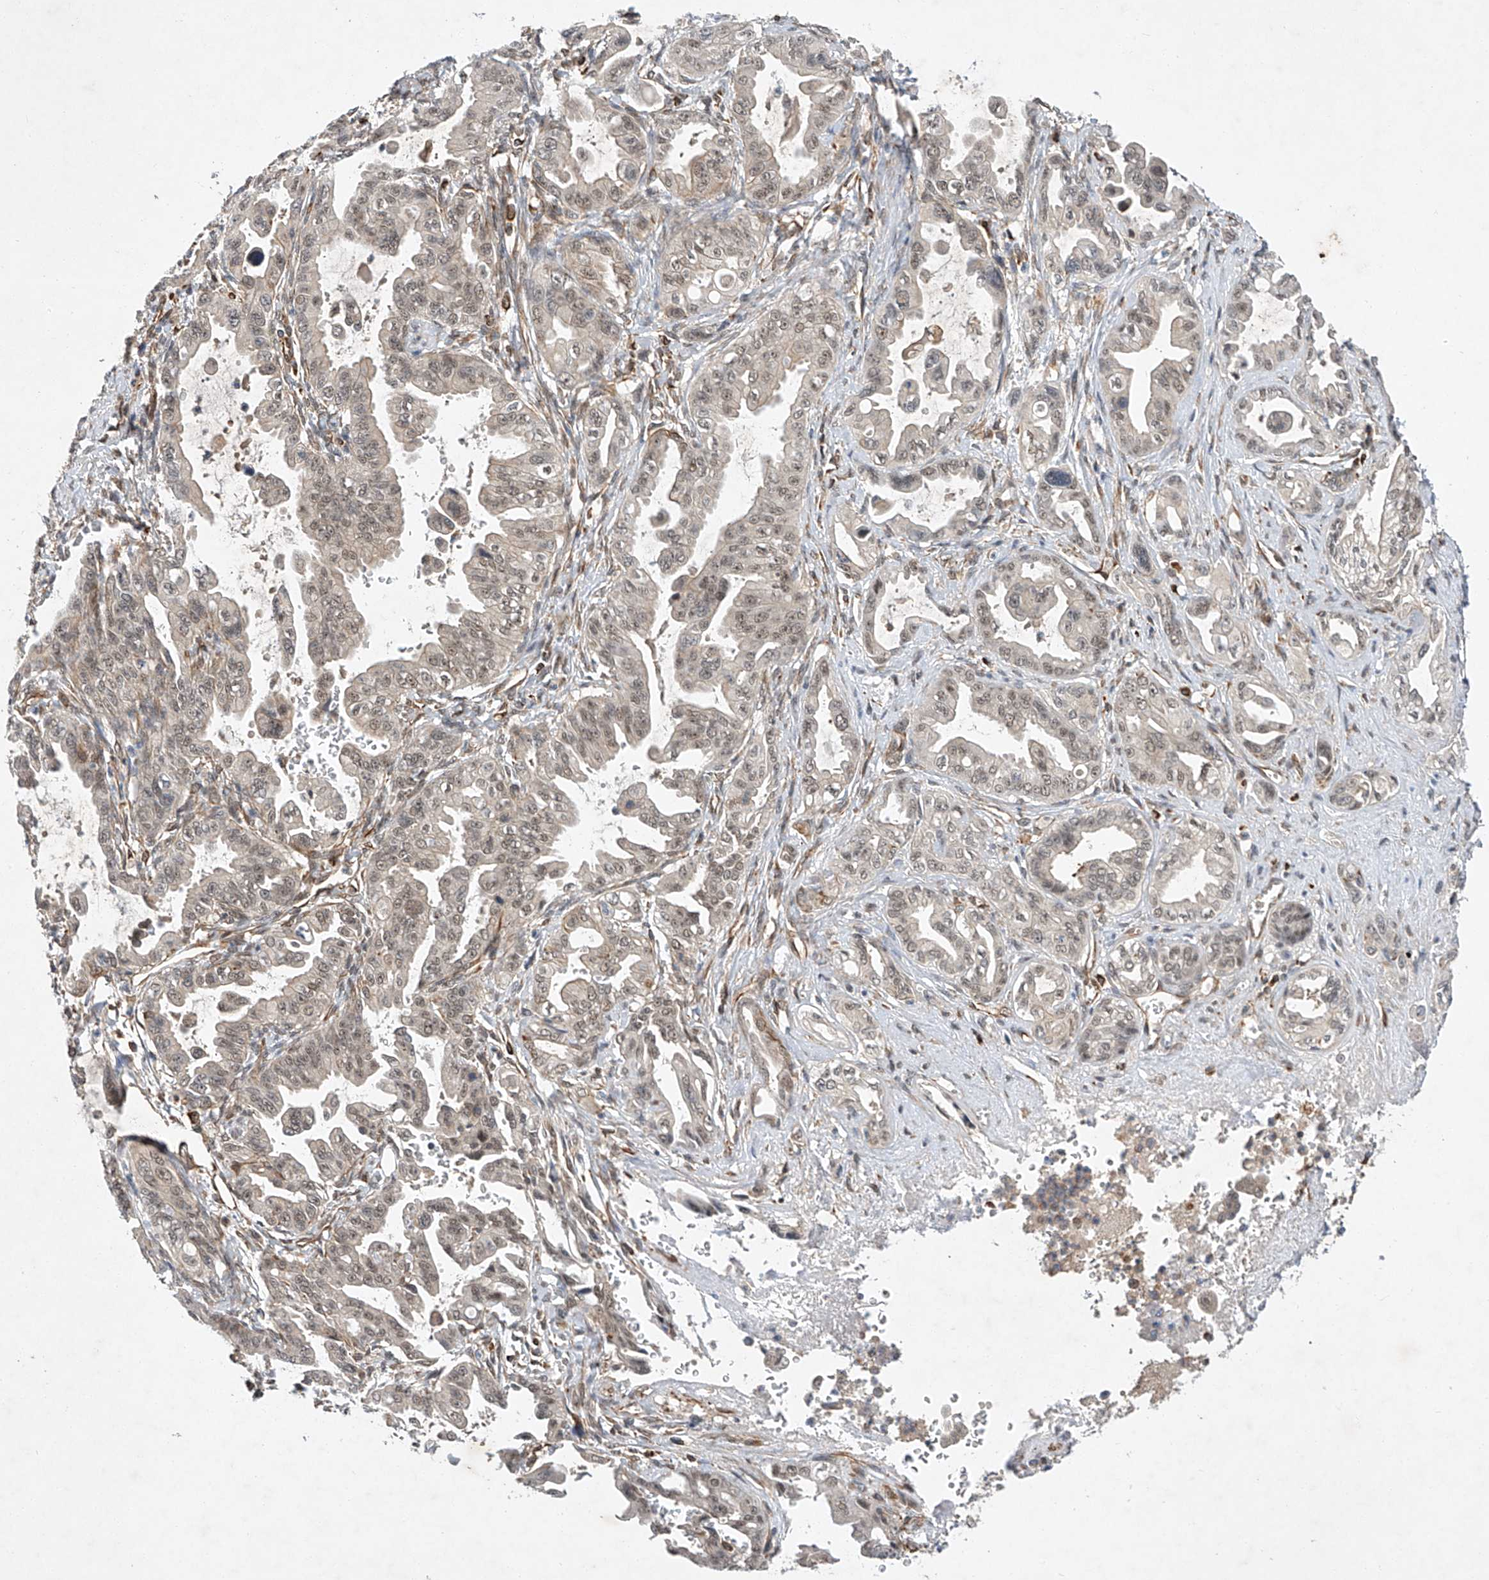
{"staining": {"intensity": "weak", "quantity": ">75%", "location": "cytoplasmic/membranous,nuclear"}, "tissue": "pancreatic cancer", "cell_type": "Tumor cells", "image_type": "cancer", "snomed": [{"axis": "morphology", "description": "Adenocarcinoma, NOS"}, {"axis": "topography", "description": "Pancreas"}], "caption": "Adenocarcinoma (pancreatic) stained with DAB (3,3'-diaminobenzidine) immunohistochemistry displays low levels of weak cytoplasmic/membranous and nuclear expression in approximately >75% of tumor cells.", "gene": "AMD1", "patient": {"sex": "male", "age": 70}}